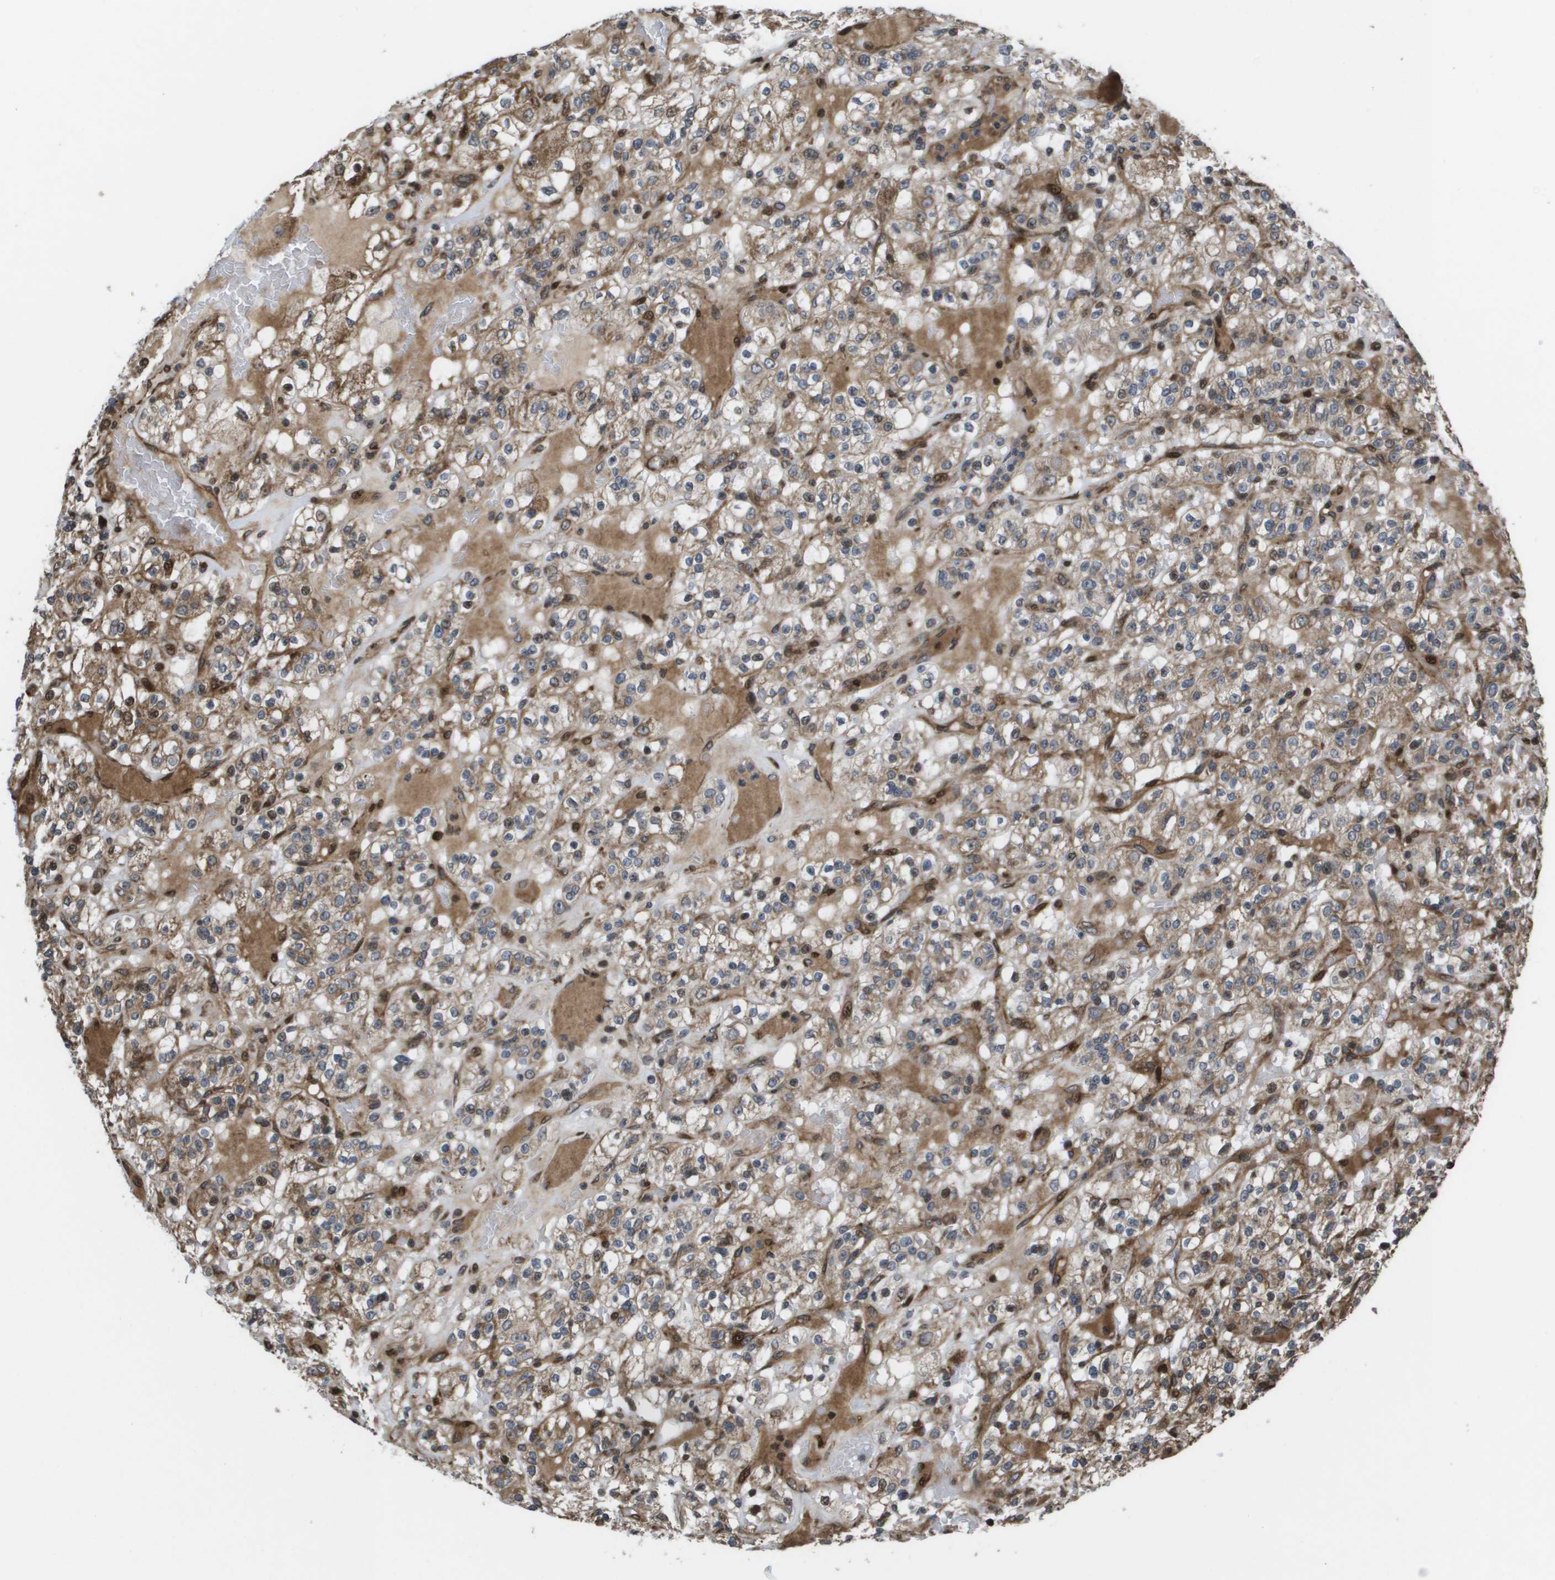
{"staining": {"intensity": "moderate", "quantity": "25%-75%", "location": "cytoplasmic/membranous,nuclear"}, "tissue": "renal cancer", "cell_type": "Tumor cells", "image_type": "cancer", "snomed": [{"axis": "morphology", "description": "Normal tissue, NOS"}, {"axis": "morphology", "description": "Adenocarcinoma, NOS"}, {"axis": "topography", "description": "Kidney"}], "caption": "Protein expression by IHC displays moderate cytoplasmic/membranous and nuclear staining in about 25%-75% of tumor cells in adenocarcinoma (renal).", "gene": "AXIN2", "patient": {"sex": "female", "age": 72}}